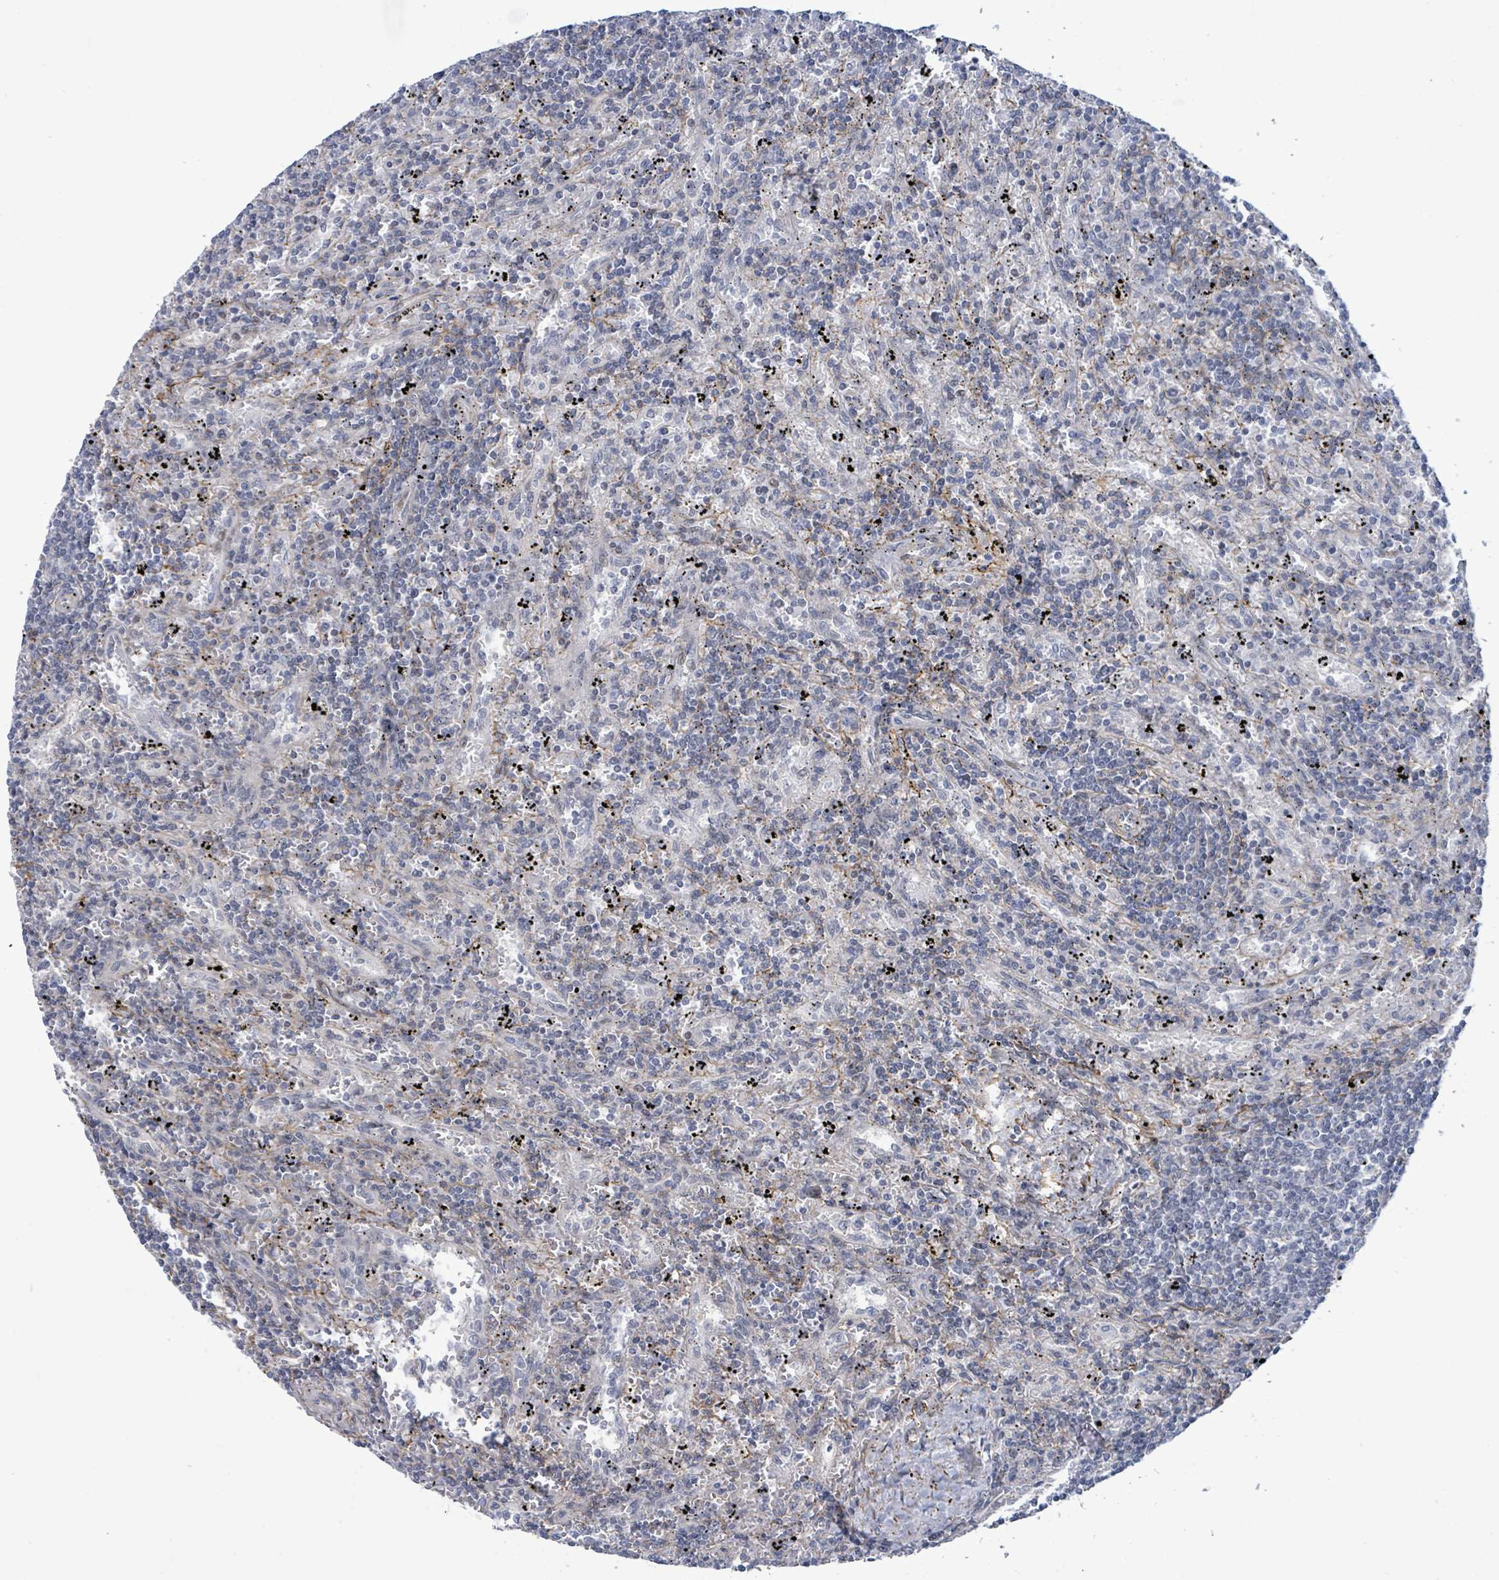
{"staining": {"intensity": "negative", "quantity": "none", "location": "none"}, "tissue": "lymphoma", "cell_type": "Tumor cells", "image_type": "cancer", "snomed": [{"axis": "morphology", "description": "Malignant lymphoma, non-Hodgkin's type, Low grade"}, {"axis": "topography", "description": "Spleen"}], "caption": "This is an immunohistochemistry (IHC) histopathology image of human malignant lymphoma, non-Hodgkin's type (low-grade). There is no staining in tumor cells.", "gene": "DMRTC1B", "patient": {"sex": "male", "age": 76}}